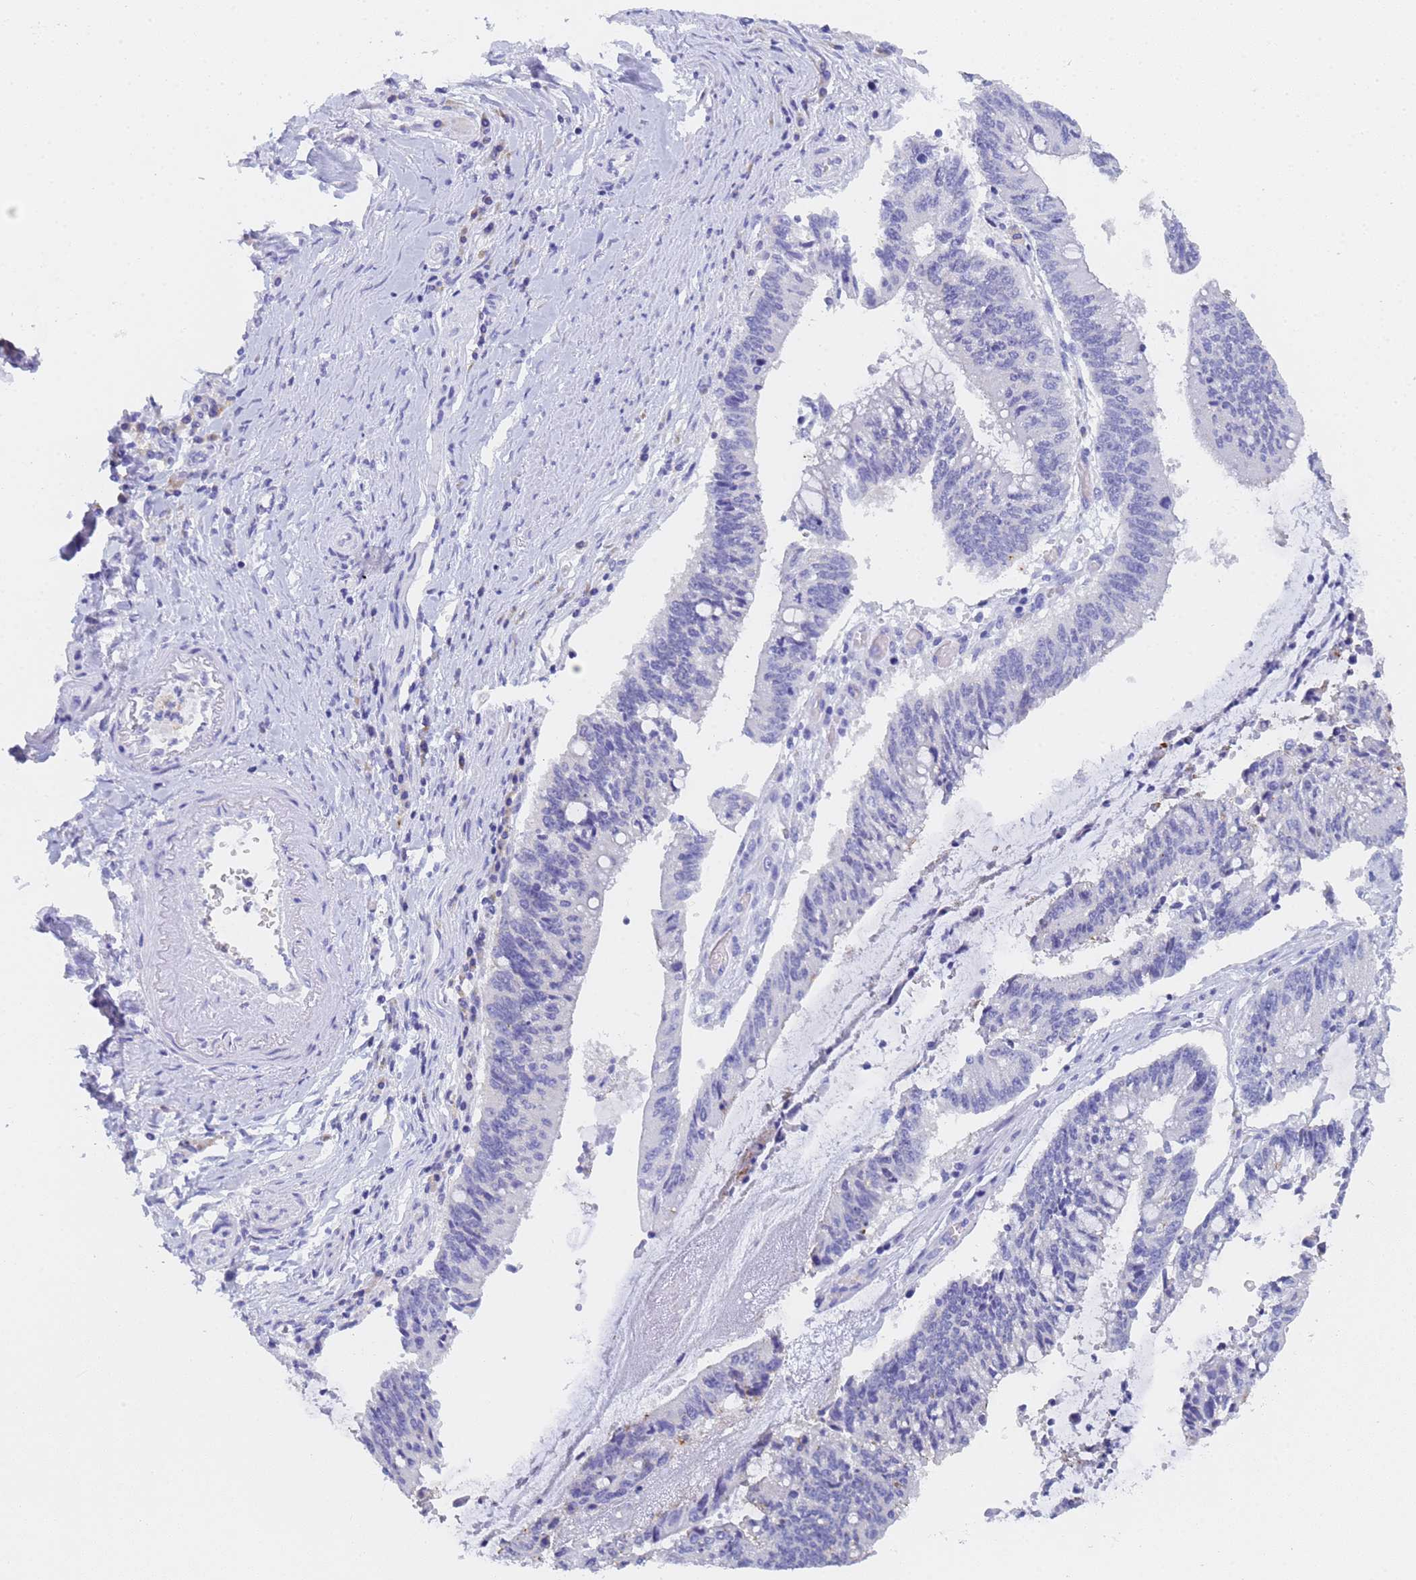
{"staining": {"intensity": "negative", "quantity": "none", "location": "none"}, "tissue": "pancreatic cancer", "cell_type": "Tumor cells", "image_type": "cancer", "snomed": [{"axis": "morphology", "description": "Adenocarcinoma, NOS"}, {"axis": "topography", "description": "Pancreas"}], "caption": "The histopathology image reveals no significant expression in tumor cells of pancreatic cancer. (DAB immunohistochemistry visualized using brightfield microscopy, high magnification).", "gene": "STATH", "patient": {"sex": "female", "age": 50}}